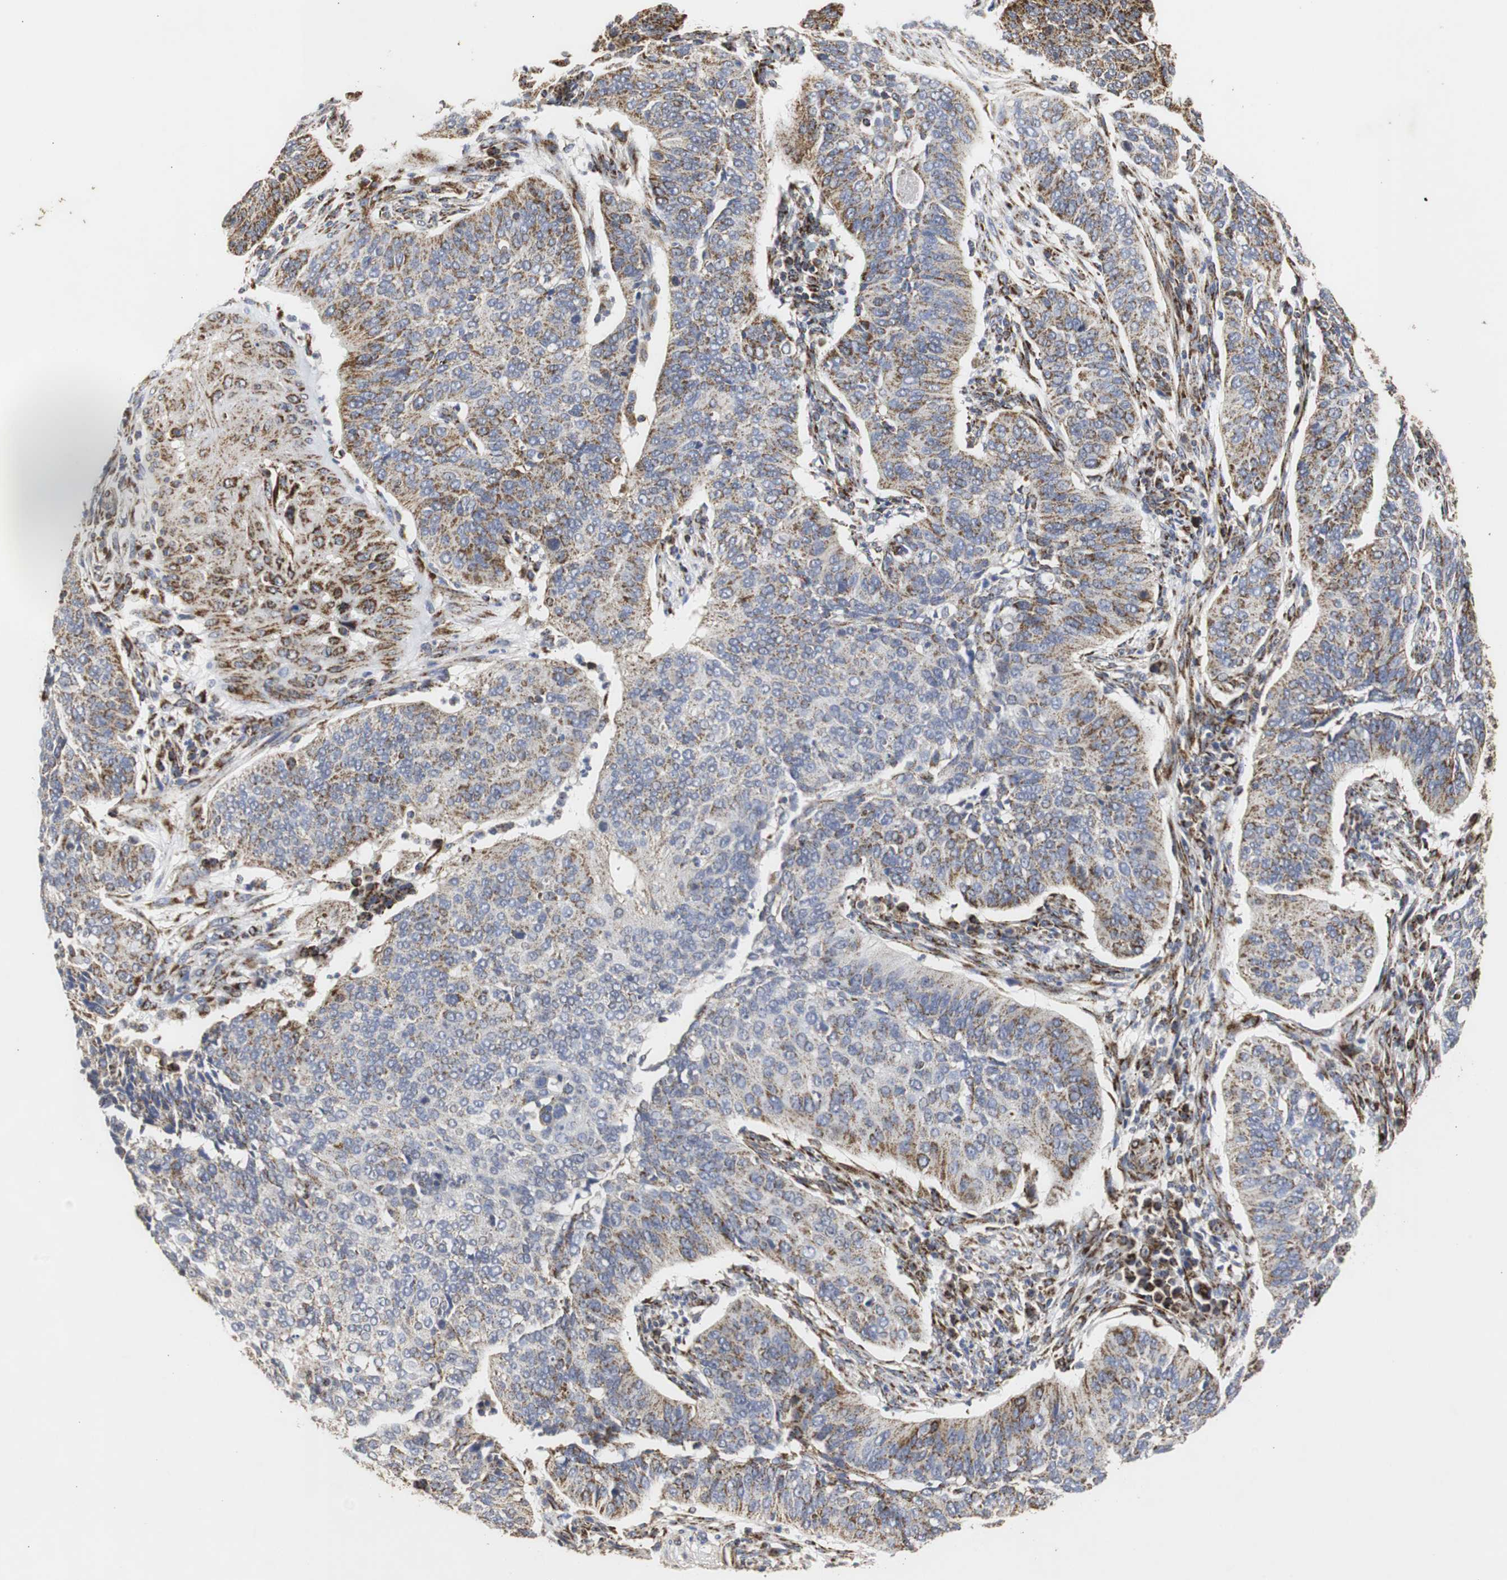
{"staining": {"intensity": "moderate", "quantity": "25%-75%", "location": "cytoplasmic/membranous"}, "tissue": "cervical cancer", "cell_type": "Tumor cells", "image_type": "cancer", "snomed": [{"axis": "morphology", "description": "Squamous cell carcinoma, NOS"}, {"axis": "topography", "description": "Cervix"}], "caption": "The micrograph exhibits a brown stain indicating the presence of a protein in the cytoplasmic/membranous of tumor cells in cervical squamous cell carcinoma.", "gene": "HSD17B10", "patient": {"sex": "female", "age": 39}}